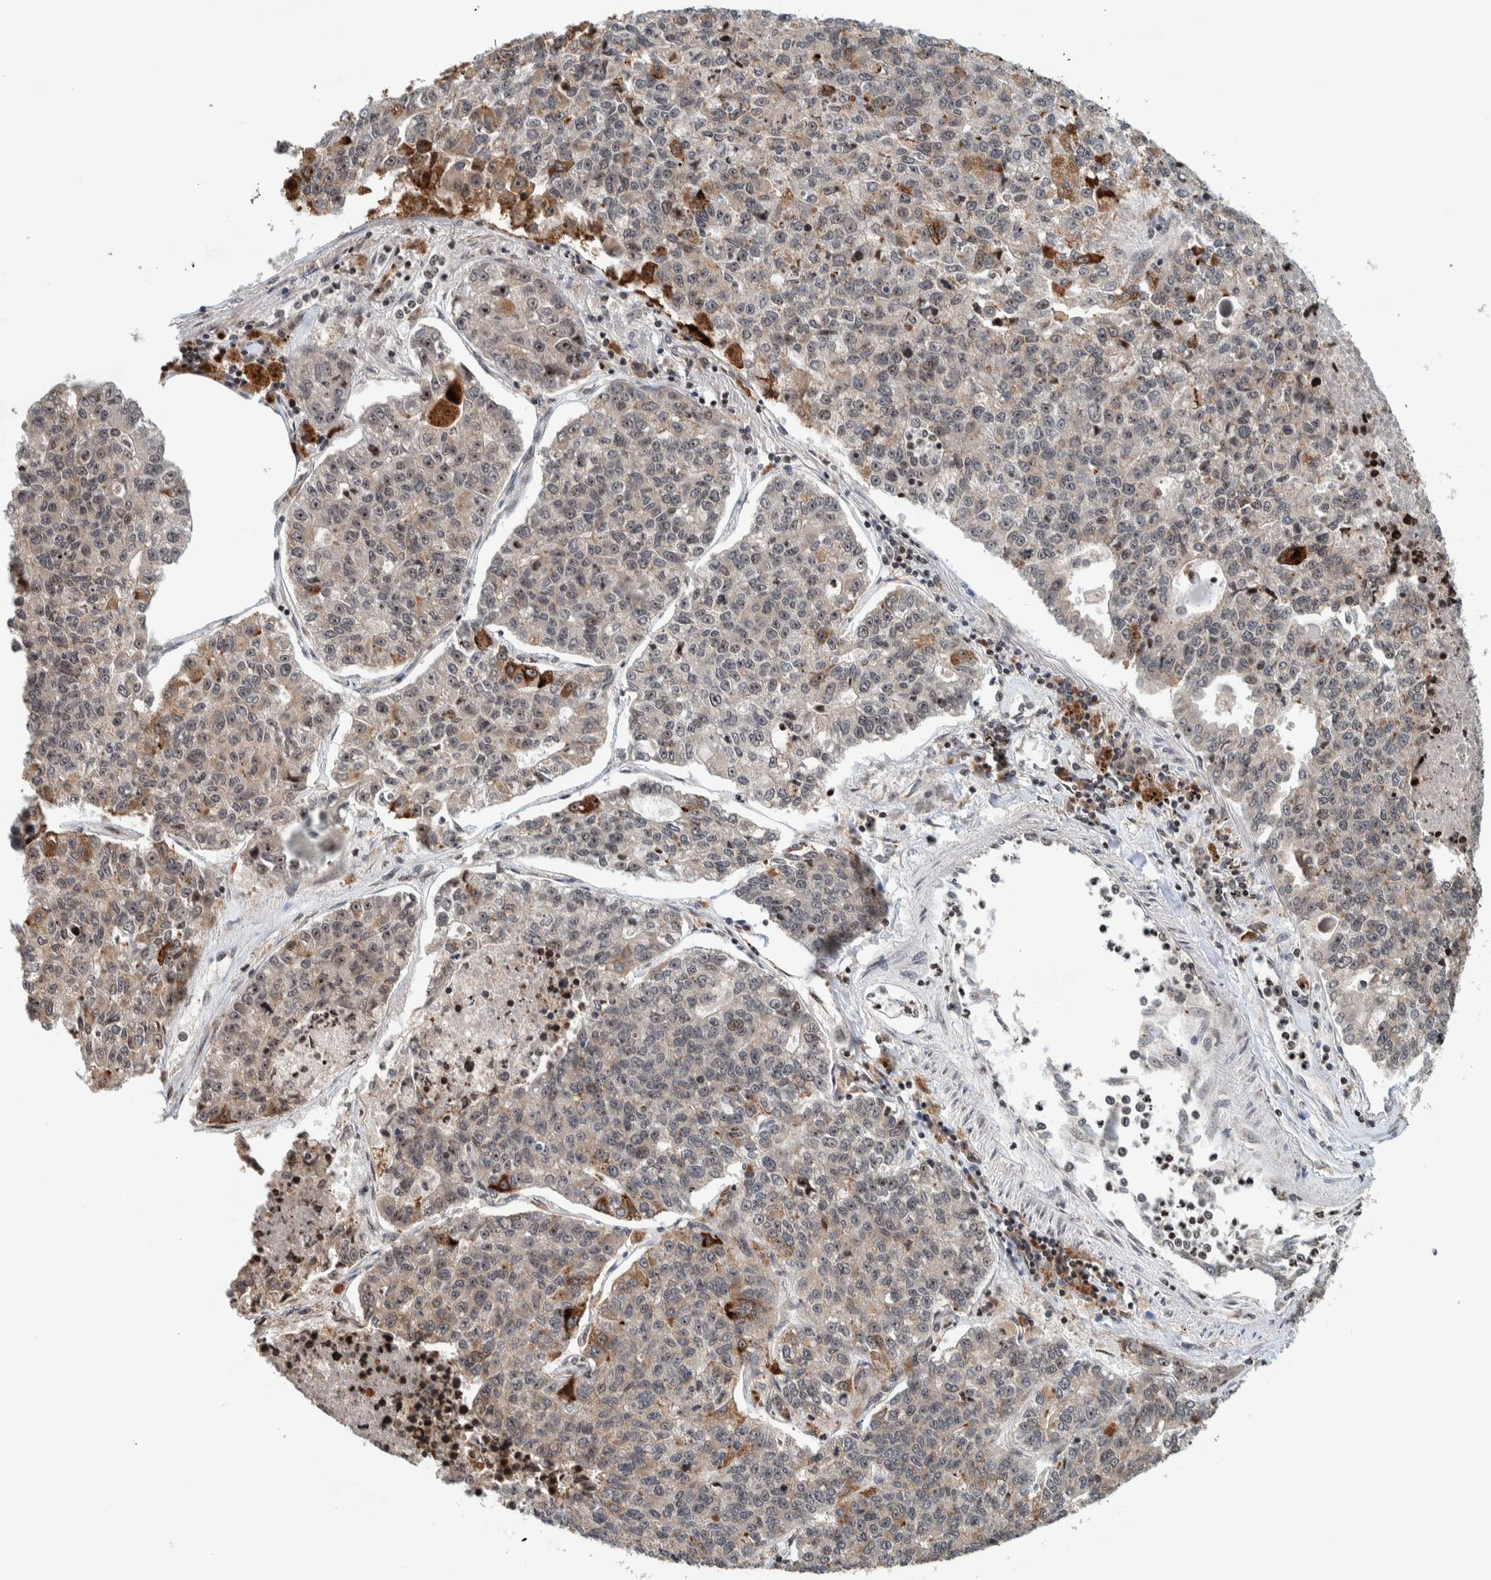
{"staining": {"intensity": "moderate", "quantity": "<25%", "location": "cytoplasmic/membranous"}, "tissue": "lung cancer", "cell_type": "Tumor cells", "image_type": "cancer", "snomed": [{"axis": "morphology", "description": "Adenocarcinoma, NOS"}, {"axis": "topography", "description": "Lung"}], "caption": "A histopathology image showing moderate cytoplasmic/membranous positivity in approximately <25% of tumor cells in lung cancer, as visualized by brown immunohistochemical staining.", "gene": "CCDC182", "patient": {"sex": "male", "age": 49}}